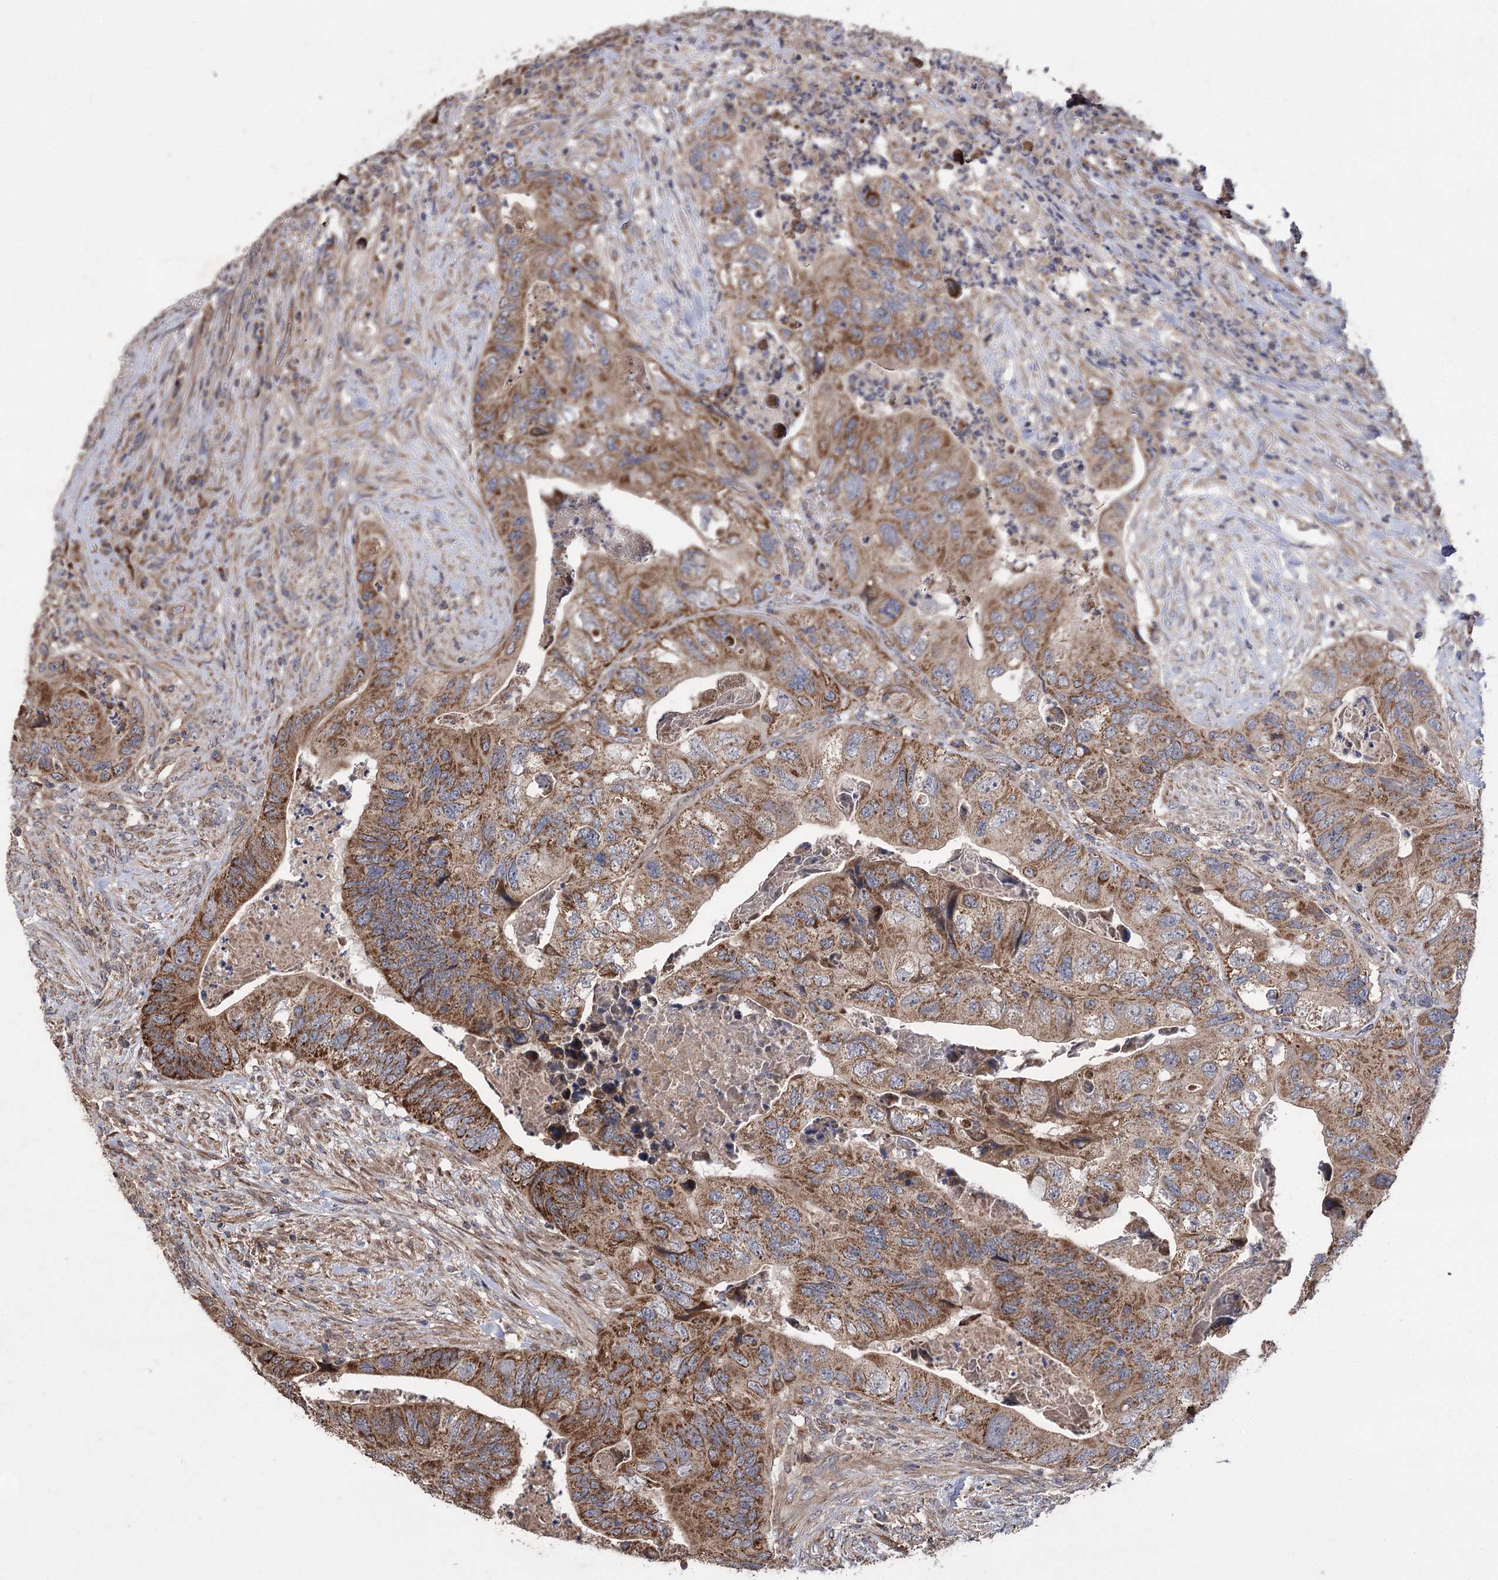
{"staining": {"intensity": "strong", "quantity": ">75%", "location": "cytoplasmic/membranous"}, "tissue": "colorectal cancer", "cell_type": "Tumor cells", "image_type": "cancer", "snomed": [{"axis": "morphology", "description": "Adenocarcinoma, NOS"}, {"axis": "topography", "description": "Rectum"}], "caption": "A high-resolution micrograph shows immunohistochemistry (IHC) staining of colorectal adenocarcinoma, which reveals strong cytoplasmic/membranous staining in approximately >75% of tumor cells. Using DAB (3,3'-diaminobenzidine) (brown) and hematoxylin (blue) stains, captured at high magnification using brightfield microscopy.", "gene": "RASSF3", "patient": {"sex": "male", "age": 63}}